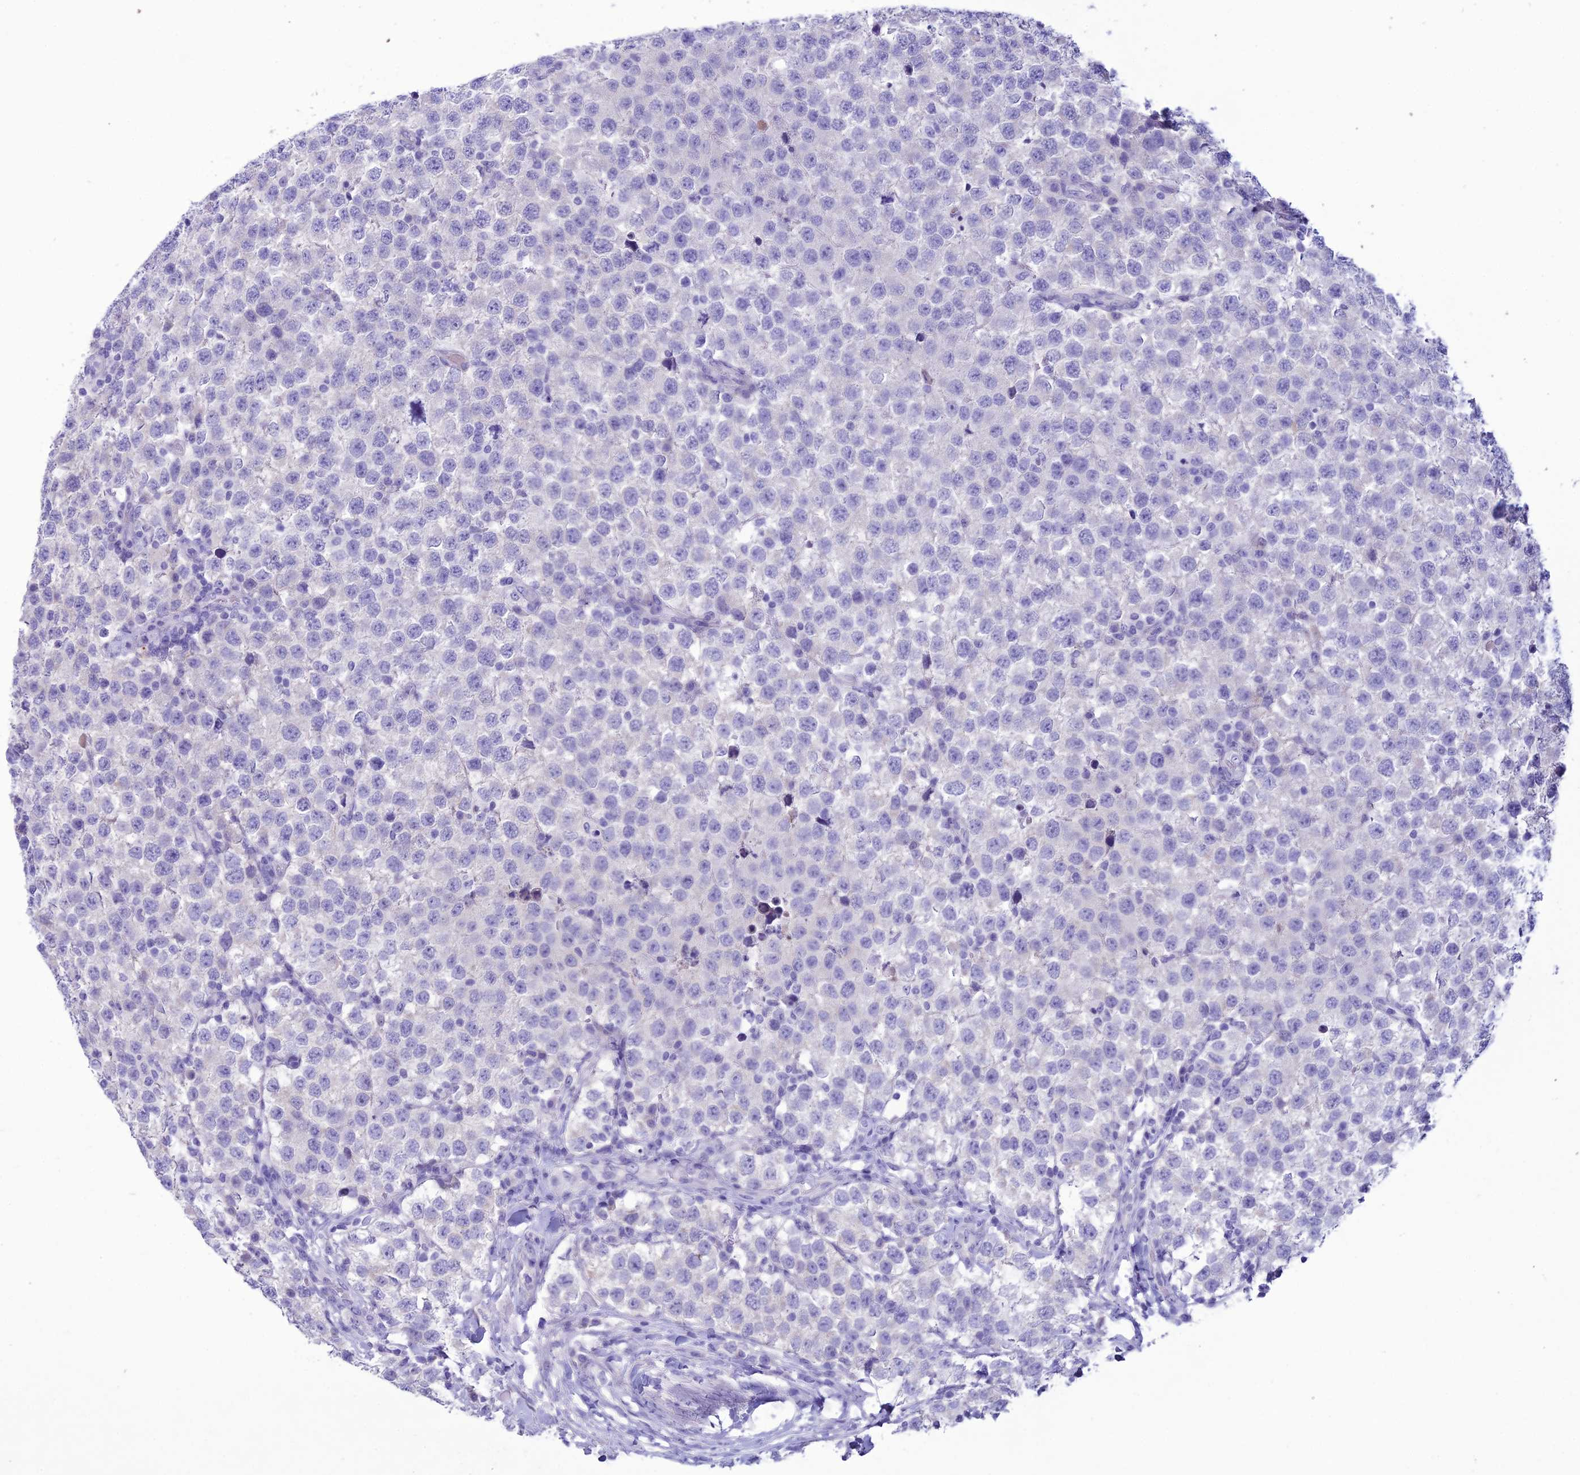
{"staining": {"intensity": "negative", "quantity": "none", "location": "none"}, "tissue": "testis cancer", "cell_type": "Tumor cells", "image_type": "cancer", "snomed": [{"axis": "morphology", "description": "Seminoma, NOS"}, {"axis": "topography", "description": "Testis"}], "caption": "High power microscopy micrograph of an immunohistochemistry (IHC) micrograph of testis cancer, revealing no significant staining in tumor cells. (DAB (3,3'-diaminobenzidine) immunohistochemistry (IHC) with hematoxylin counter stain).", "gene": "CLEC2L", "patient": {"sex": "male", "age": 34}}